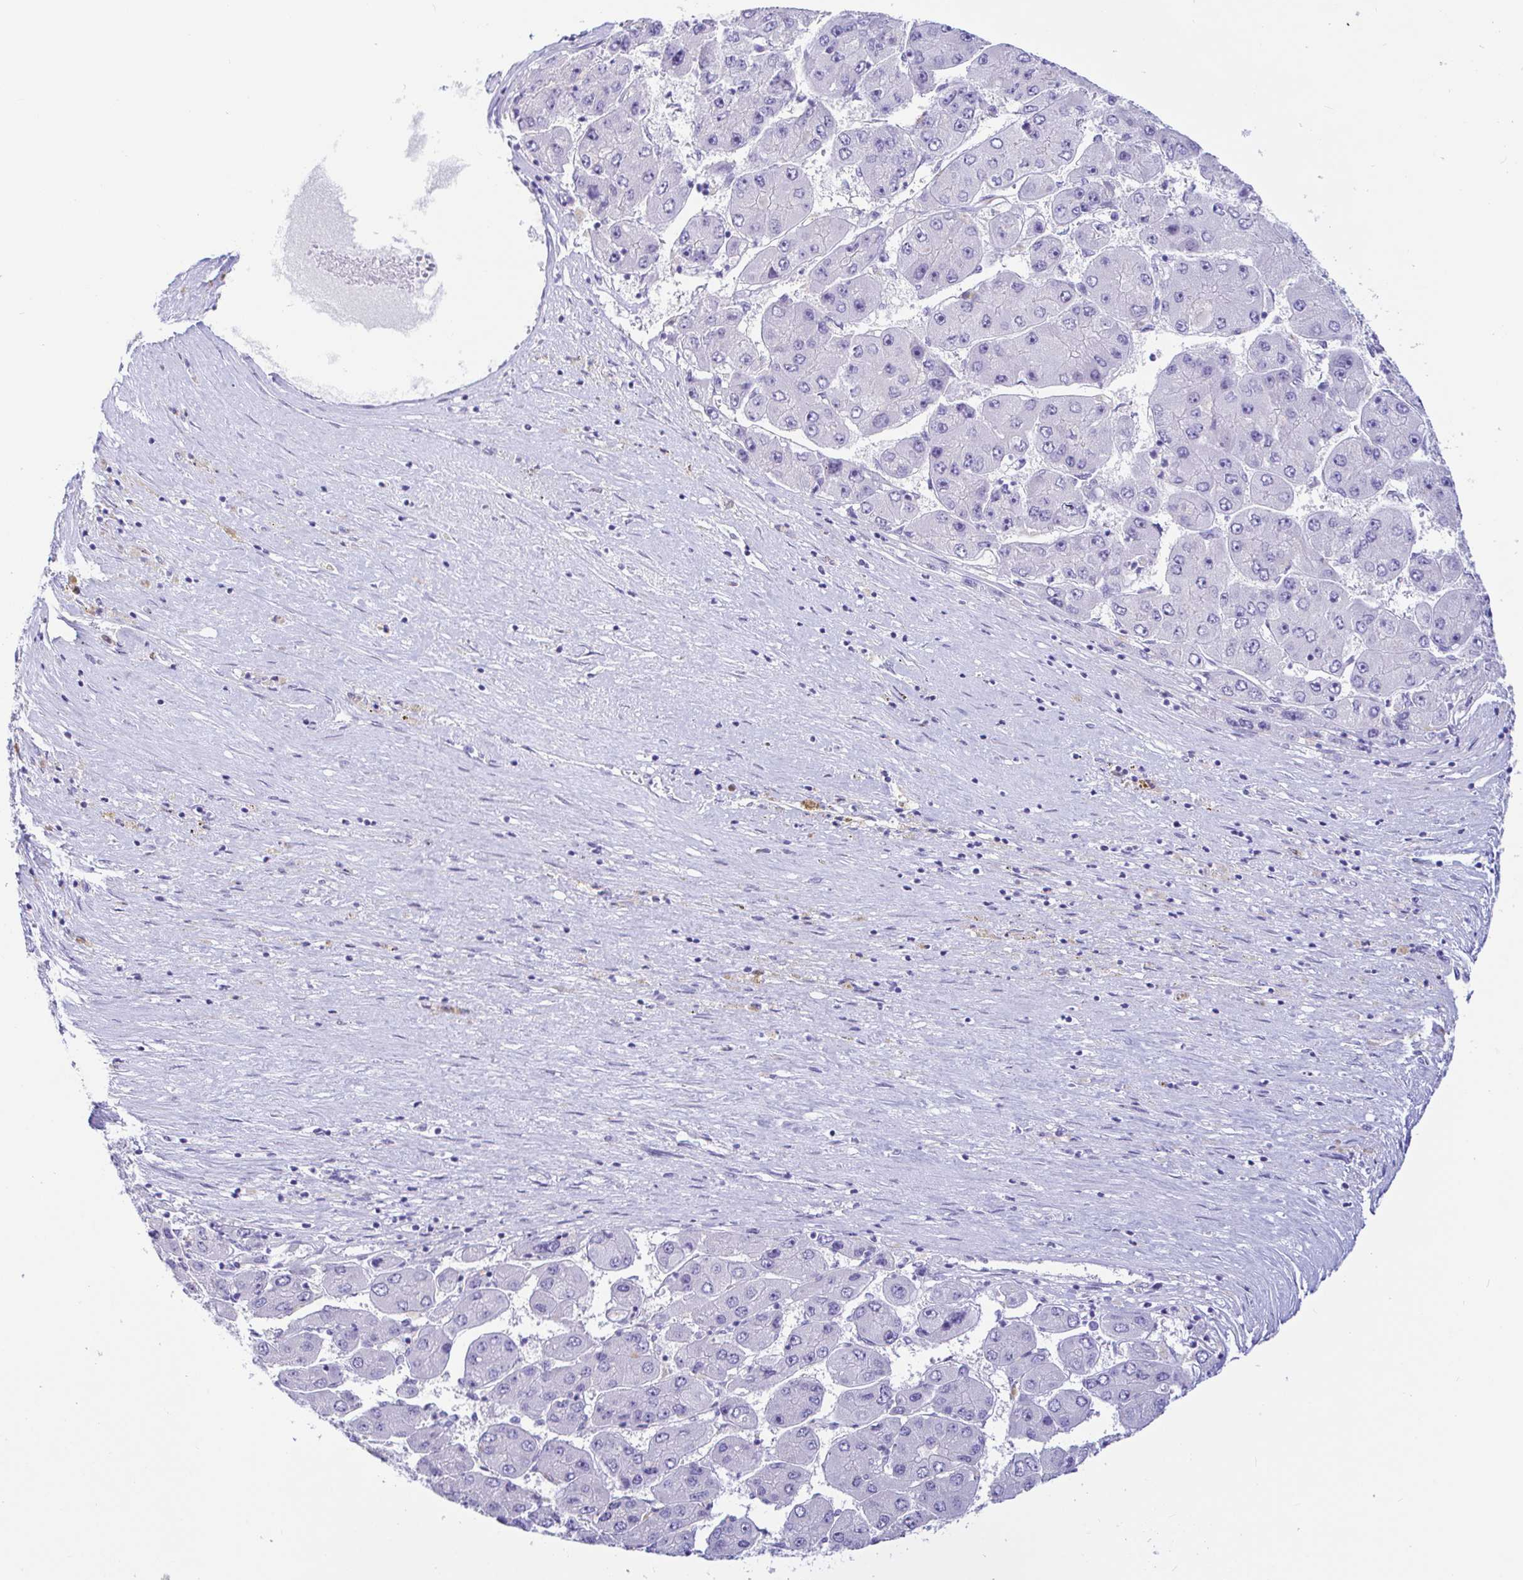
{"staining": {"intensity": "negative", "quantity": "none", "location": "none"}, "tissue": "liver cancer", "cell_type": "Tumor cells", "image_type": "cancer", "snomed": [{"axis": "morphology", "description": "Carcinoma, Hepatocellular, NOS"}, {"axis": "topography", "description": "Liver"}], "caption": "The image shows no staining of tumor cells in hepatocellular carcinoma (liver).", "gene": "PINLYP", "patient": {"sex": "female", "age": 61}}